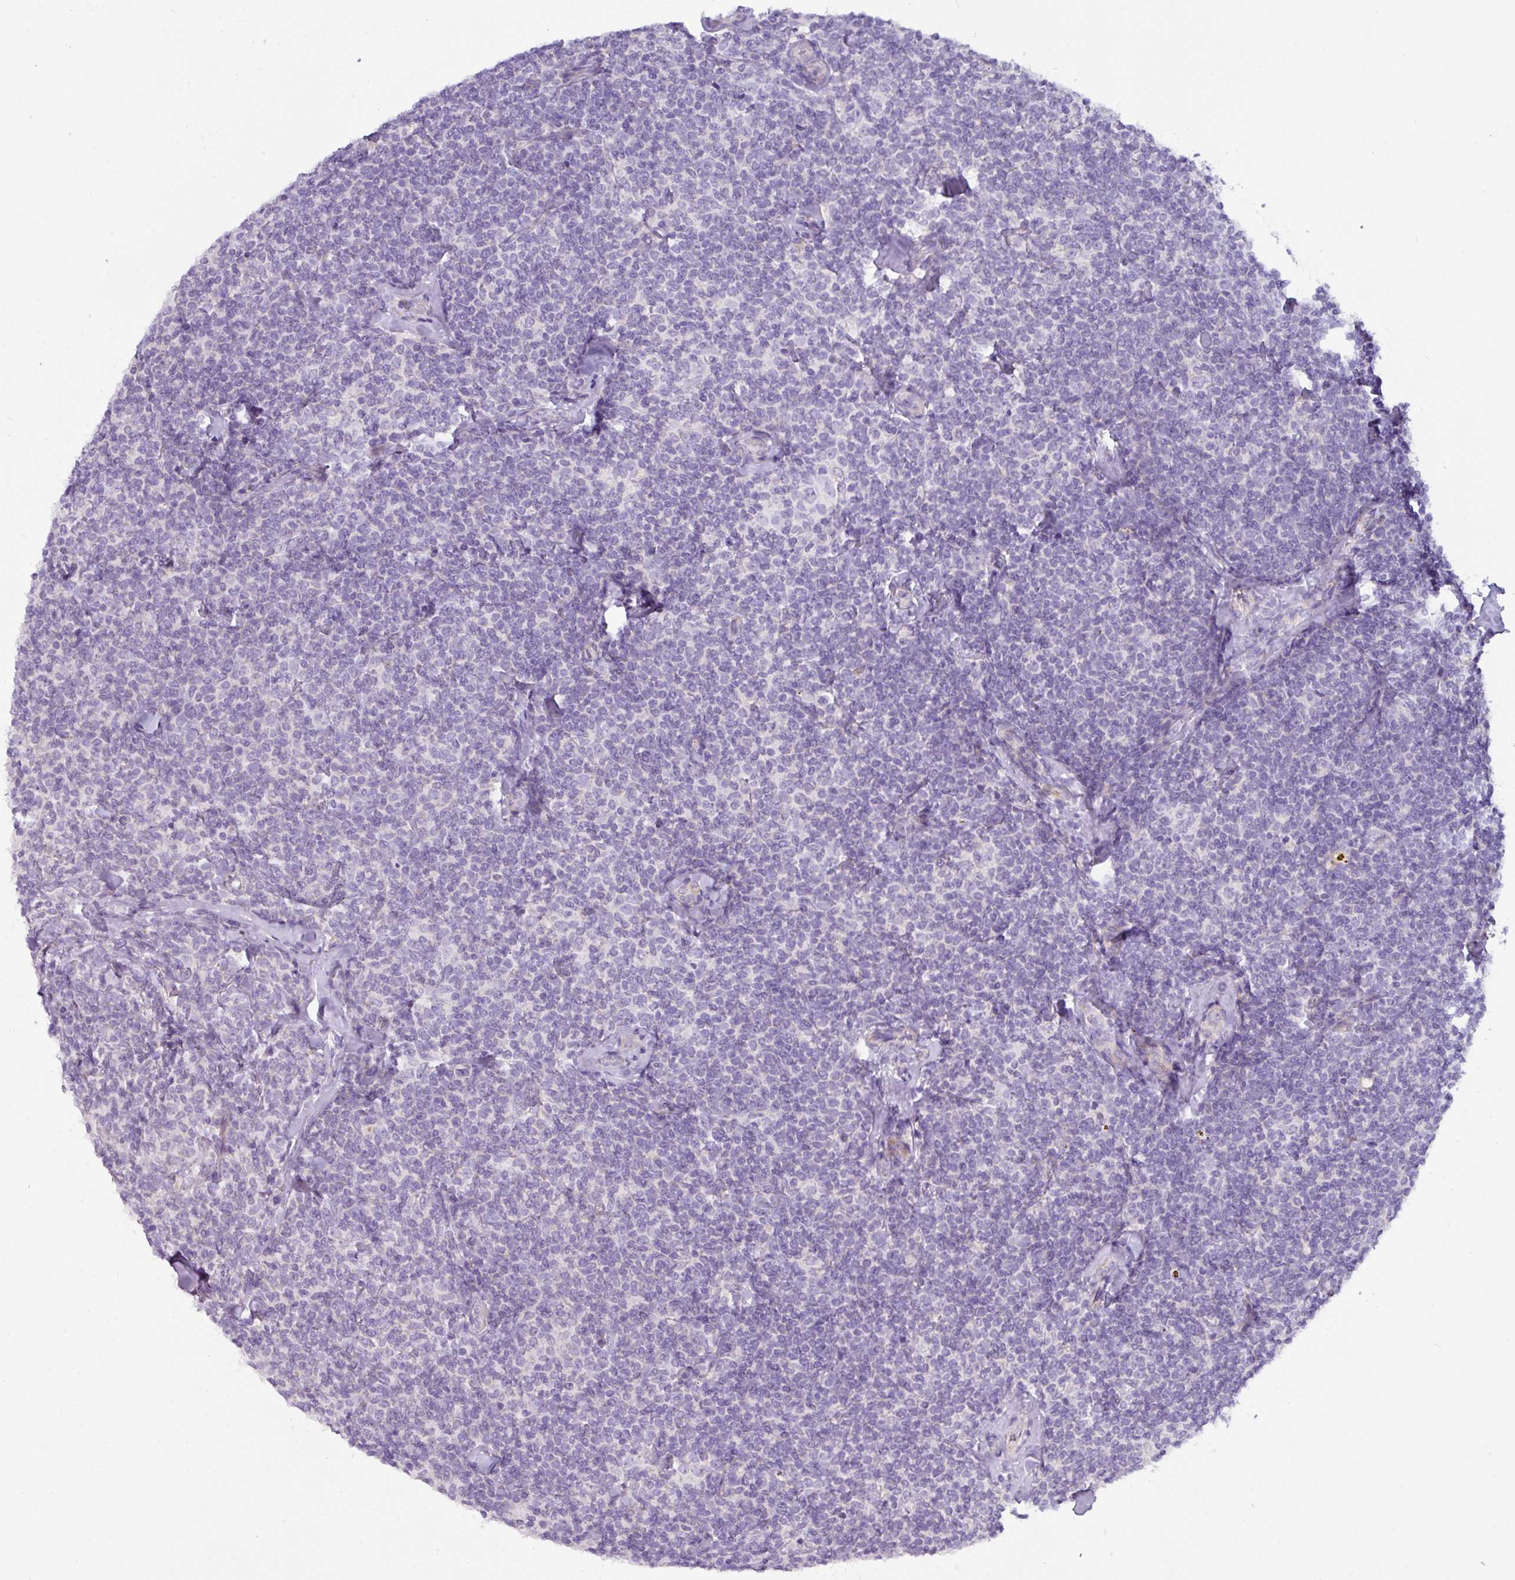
{"staining": {"intensity": "negative", "quantity": "none", "location": "none"}, "tissue": "lymphoma", "cell_type": "Tumor cells", "image_type": "cancer", "snomed": [{"axis": "morphology", "description": "Malignant lymphoma, non-Hodgkin's type, Low grade"}, {"axis": "topography", "description": "Lymph node"}], "caption": "Immunohistochemical staining of lymphoma displays no significant expression in tumor cells. (Brightfield microscopy of DAB (3,3'-diaminobenzidine) immunohistochemistry (IHC) at high magnification).", "gene": "RGS16", "patient": {"sex": "female", "age": 56}}